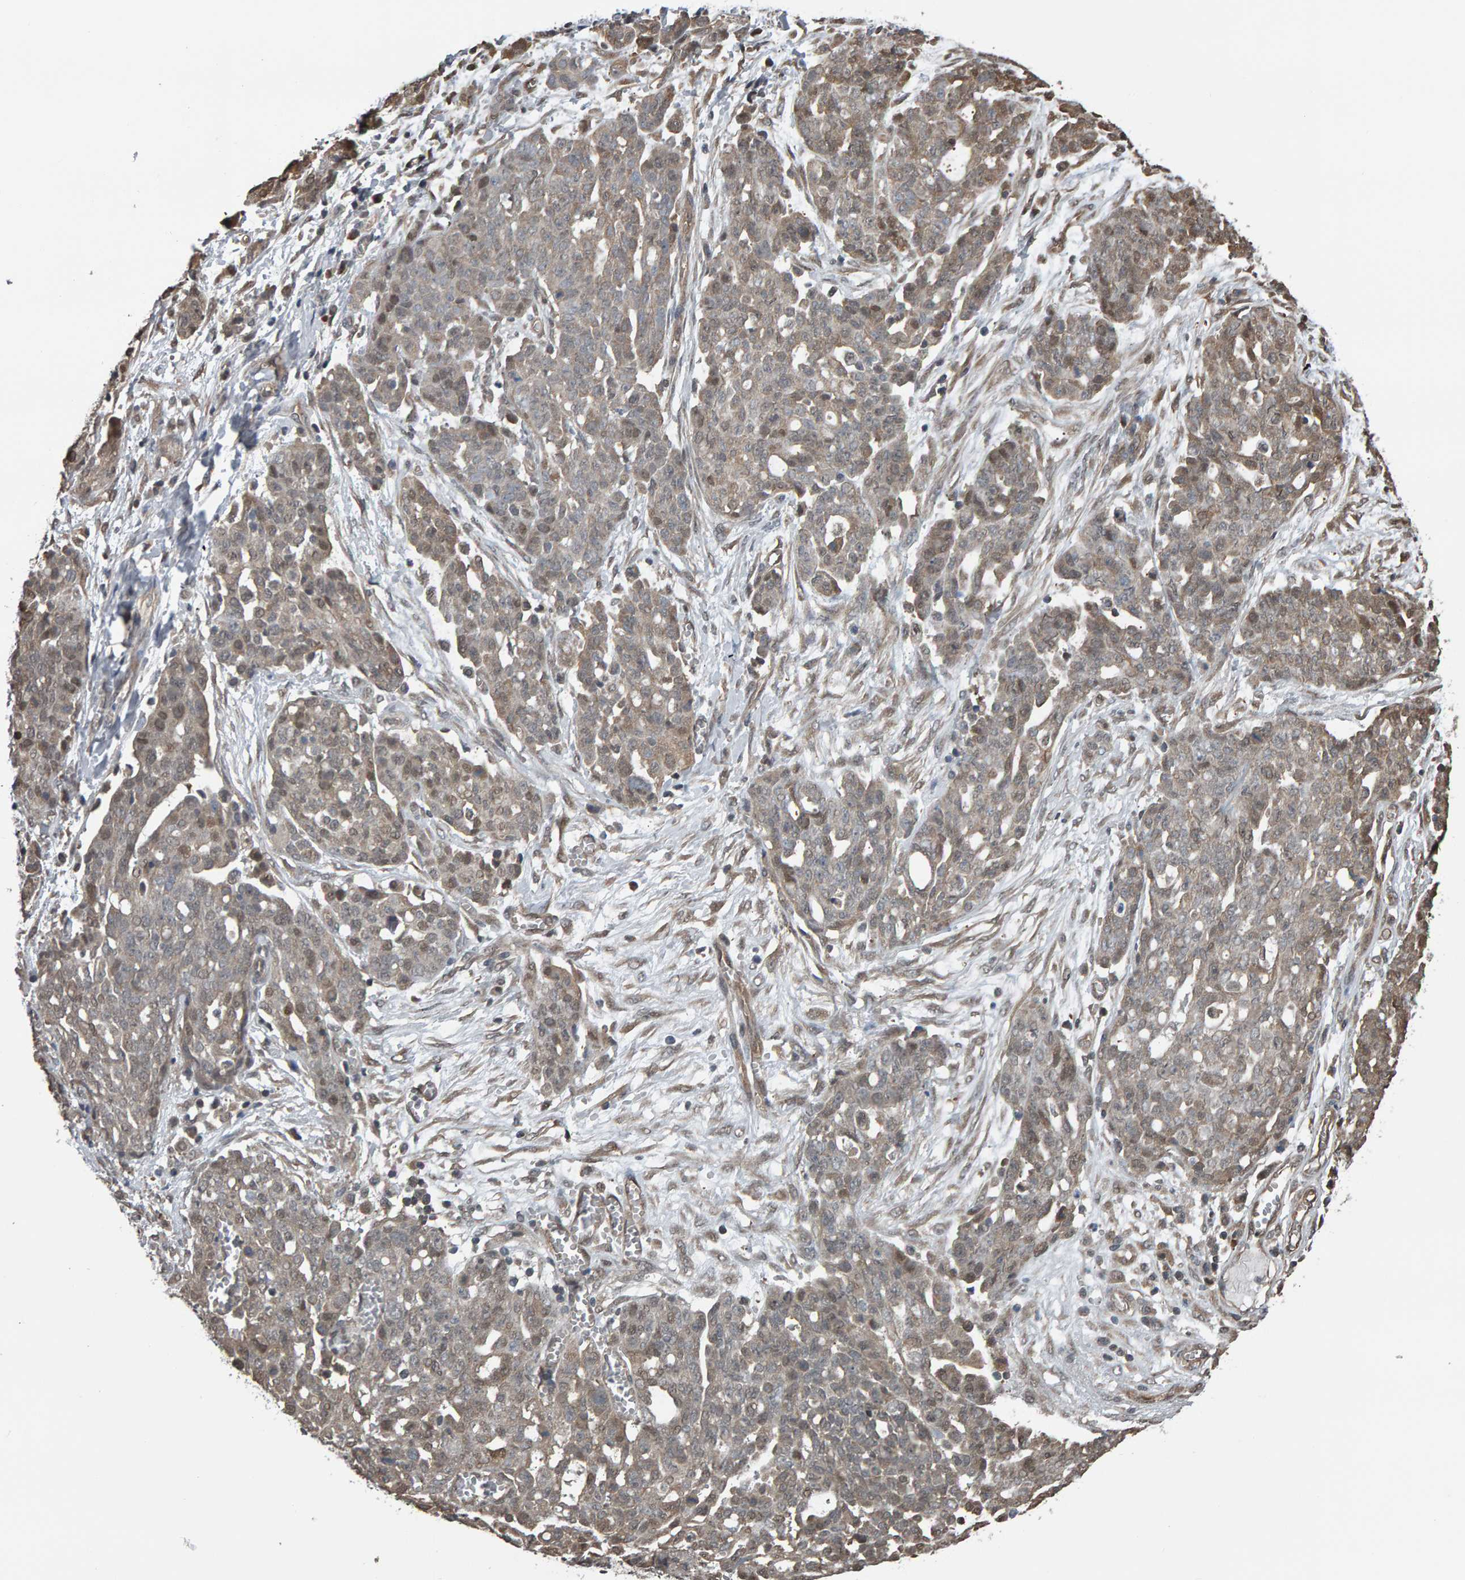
{"staining": {"intensity": "weak", "quantity": ">75%", "location": "cytoplasmic/membranous"}, "tissue": "ovarian cancer", "cell_type": "Tumor cells", "image_type": "cancer", "snomed": [{"axis": "morphology", "description": "Cystadenocarcinoma, serous, NOS"}, {"axis": "topography", "description": "Soft tissue"}, {"axis": "topography", "description": "Ovary"}], "caption": "This photomicrograph exhibits IHC staining of human ovarian serous cystadenocarcinoma, with low weak cytoplasmic/membranous positivity in about >75% of tumor cells.", "gene": "COASY", "patient": {"sex": "female", "age": 57}}